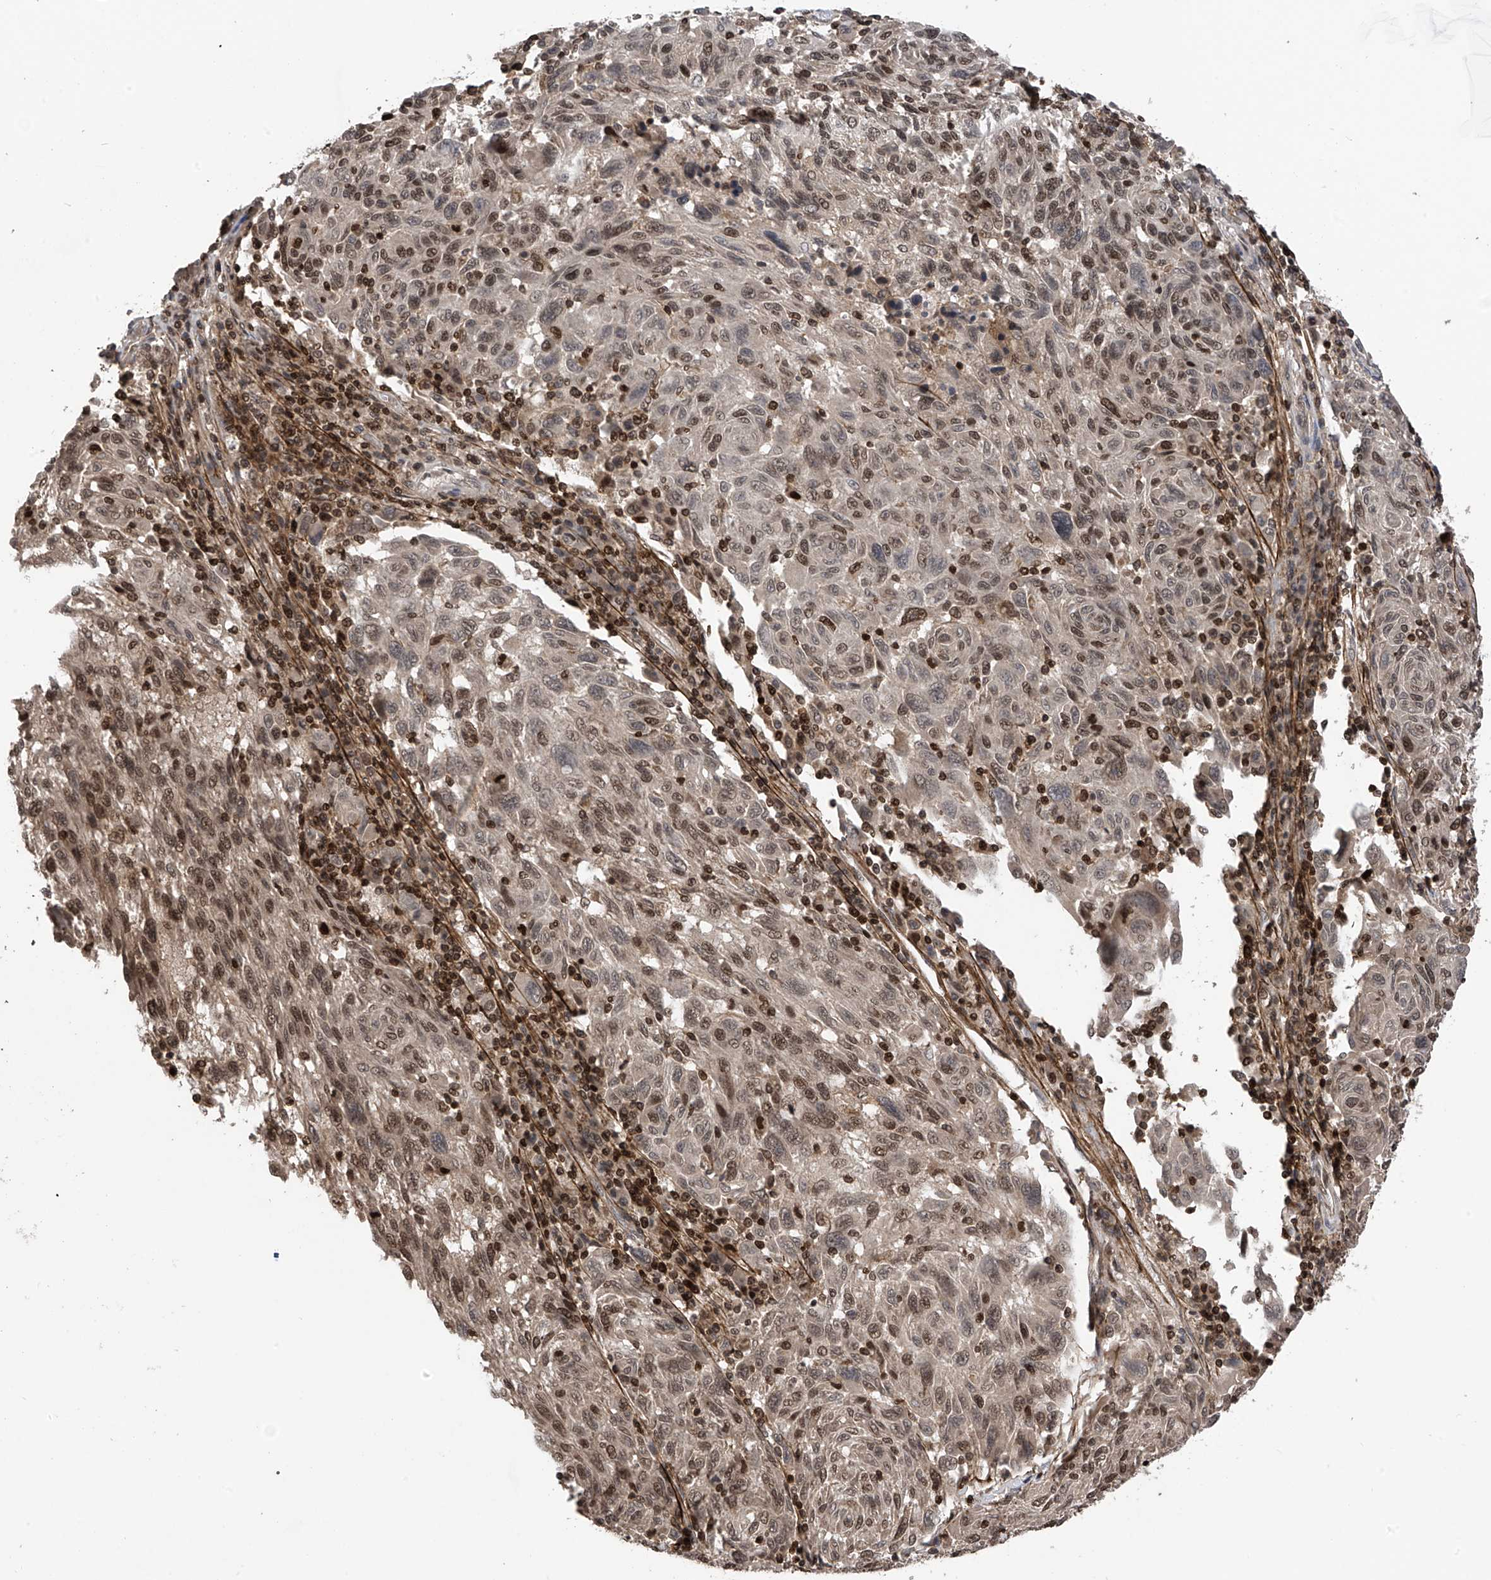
{"staining": {"intensity": "moderate", "quantity": ">75%", "location": "nuclear"}, "tissue": "melanoma", "cell_type": "Tumor cells", "image_type": "cancer", "snomed": [{"axis": "morphology", "description": "Malignant melanoma, NOS"}, {"axis": "topography", "description": "Skin"}], "caption": "Protein staining demonstrates moderate nuclear staining in about >75% of tumor cells in melanoma.", "gene": "DNAJC9", "patient": {"sex": "male", "age": 53}}